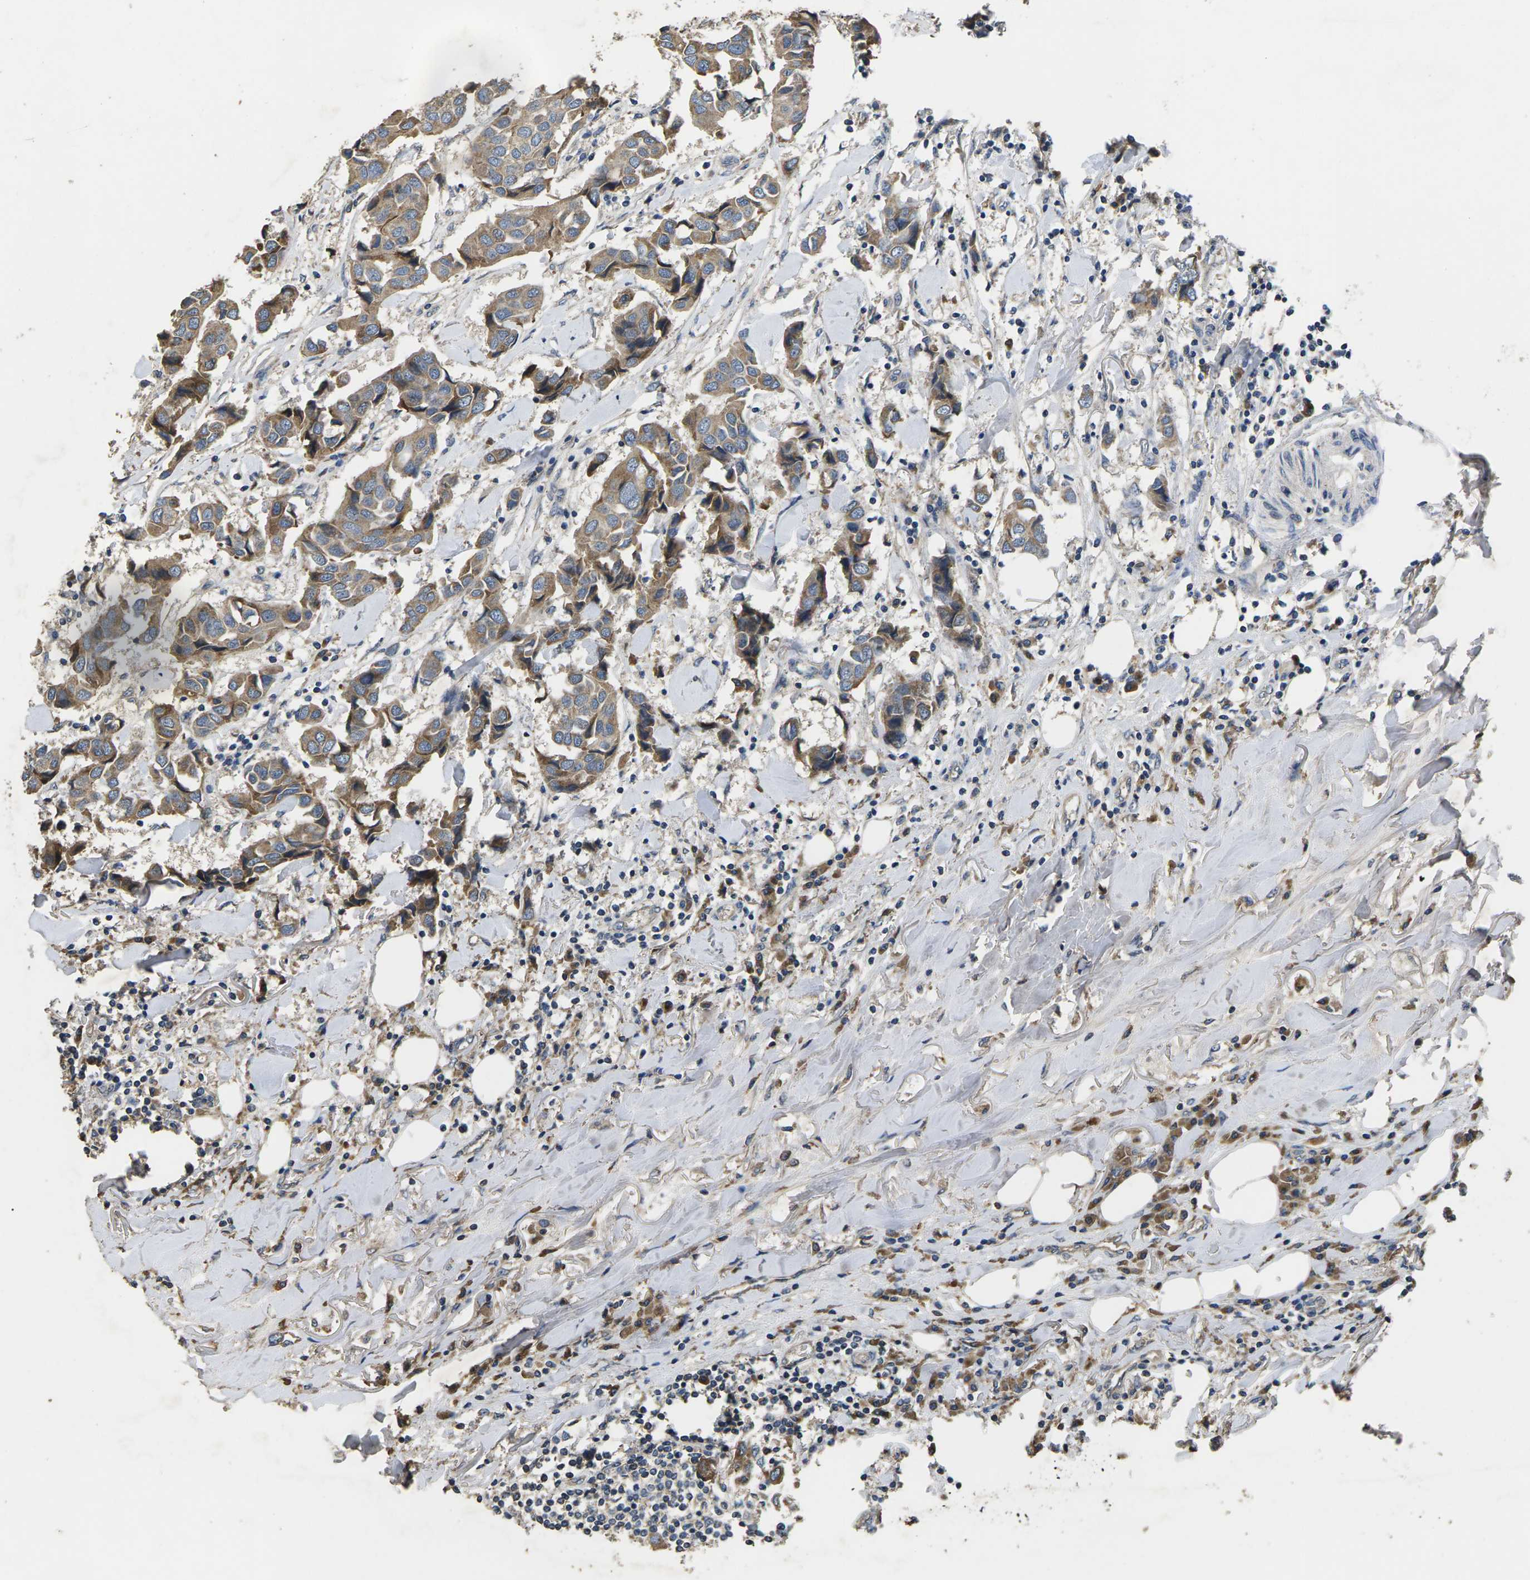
{"staining": {"intensity": "moderate", "quantity": "25%-75%", "location": "cytoplasmic/membranous"}, "tissue": "breast cancer", "cell_type": "Tumor cells", "image_type": "cancer", "snomed": [{"axis": "morphology", "description": "Duct carcinoma"}, {"axis": "topography", "description": "Breast"}], "caption": "Human breast cancer (infiltrating ductal carcinoma) stained with a brown dye shows moderate cytoplasmic/membranous positive positivity in approximately 25%-75% of tumor cells.", "gene": "B4GAT1", "patient": {"sex": "female", "age": 80}}